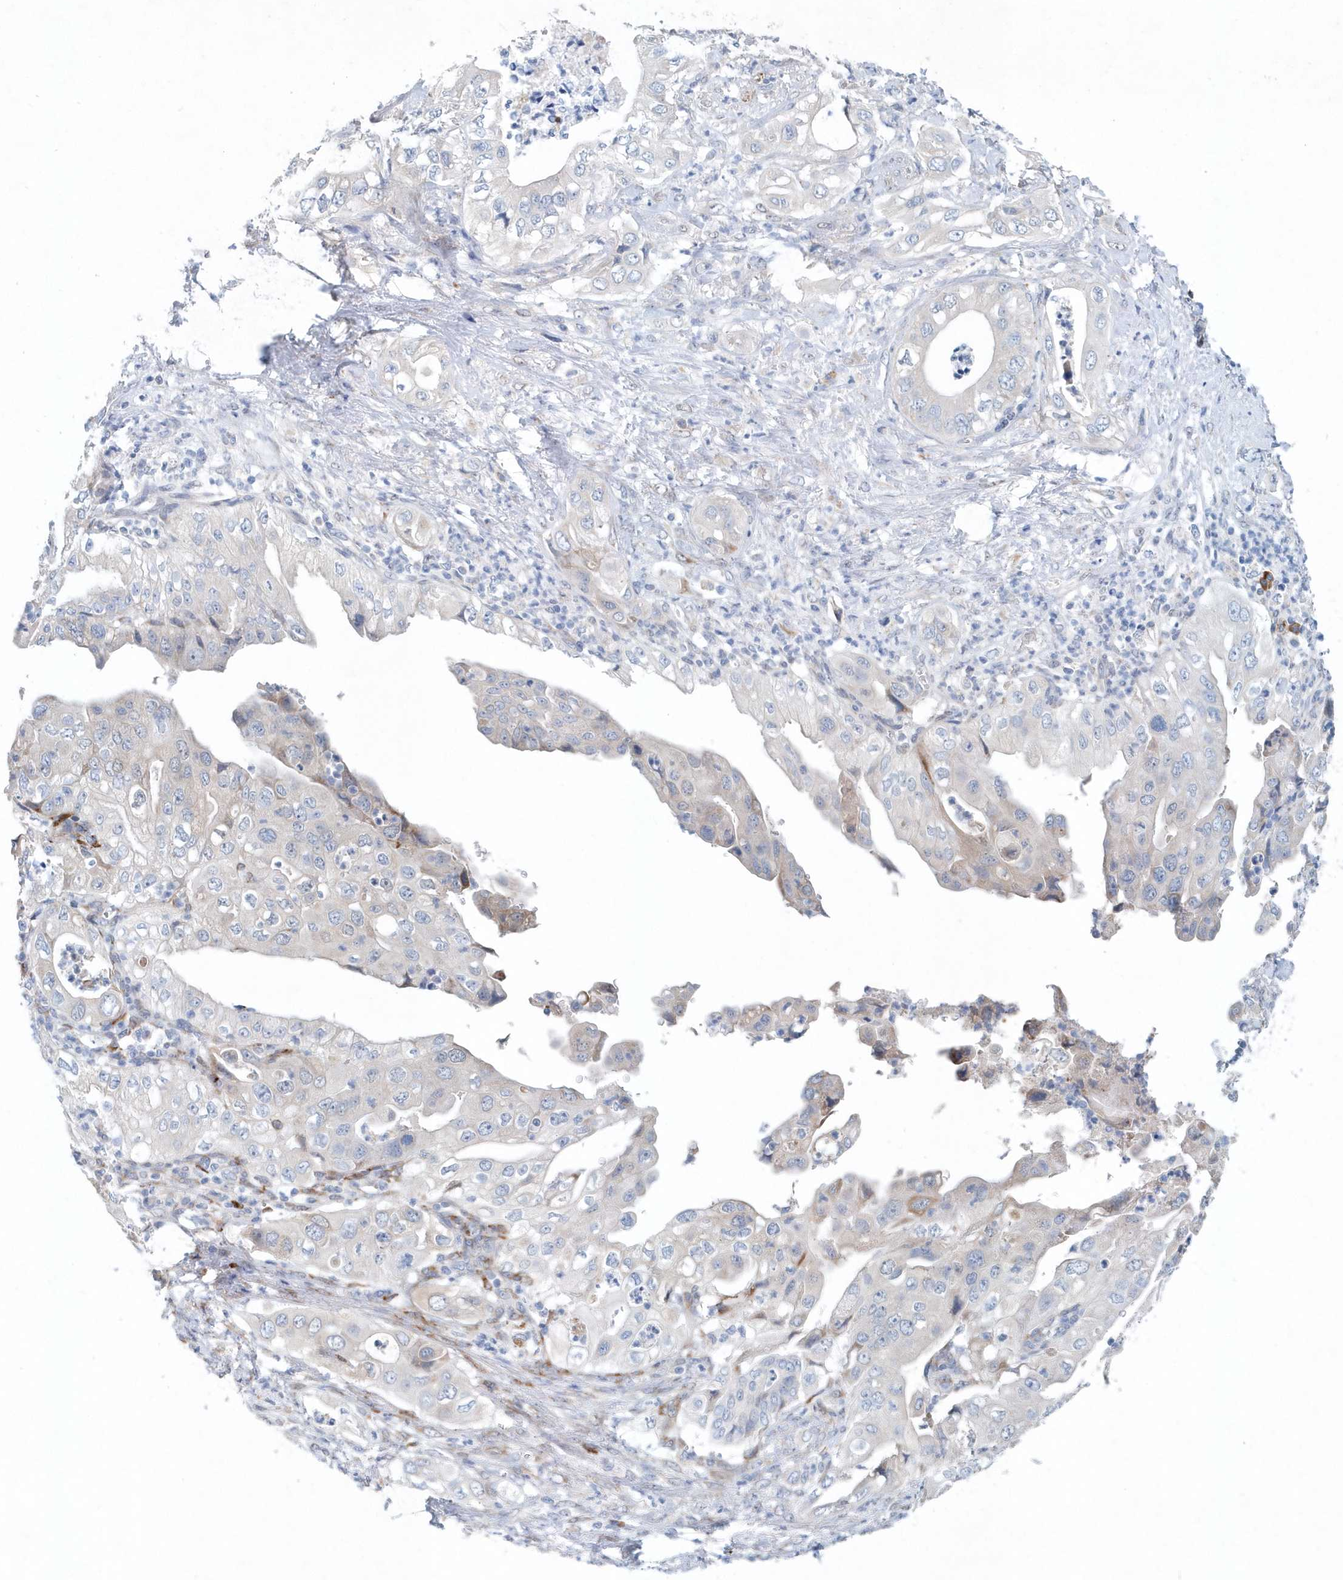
{"staining": {"intensity": "negative", "quantity": "none", "location": "none"}, "tissue": "pancreatic cancer", "cell_type": "Tumor cells", "image_type": "cancer", "snomed": [{"axis": "morphology", "description": "Adenocarcinoma, NOS"}, {"axis": "topography", "description": "Pancreas"}], "caption": "The image exhibits no staining of tumor cells in pancreatic cancer.", "gene": "PFN2", "patient": {"sex": "female", "age": 78}}